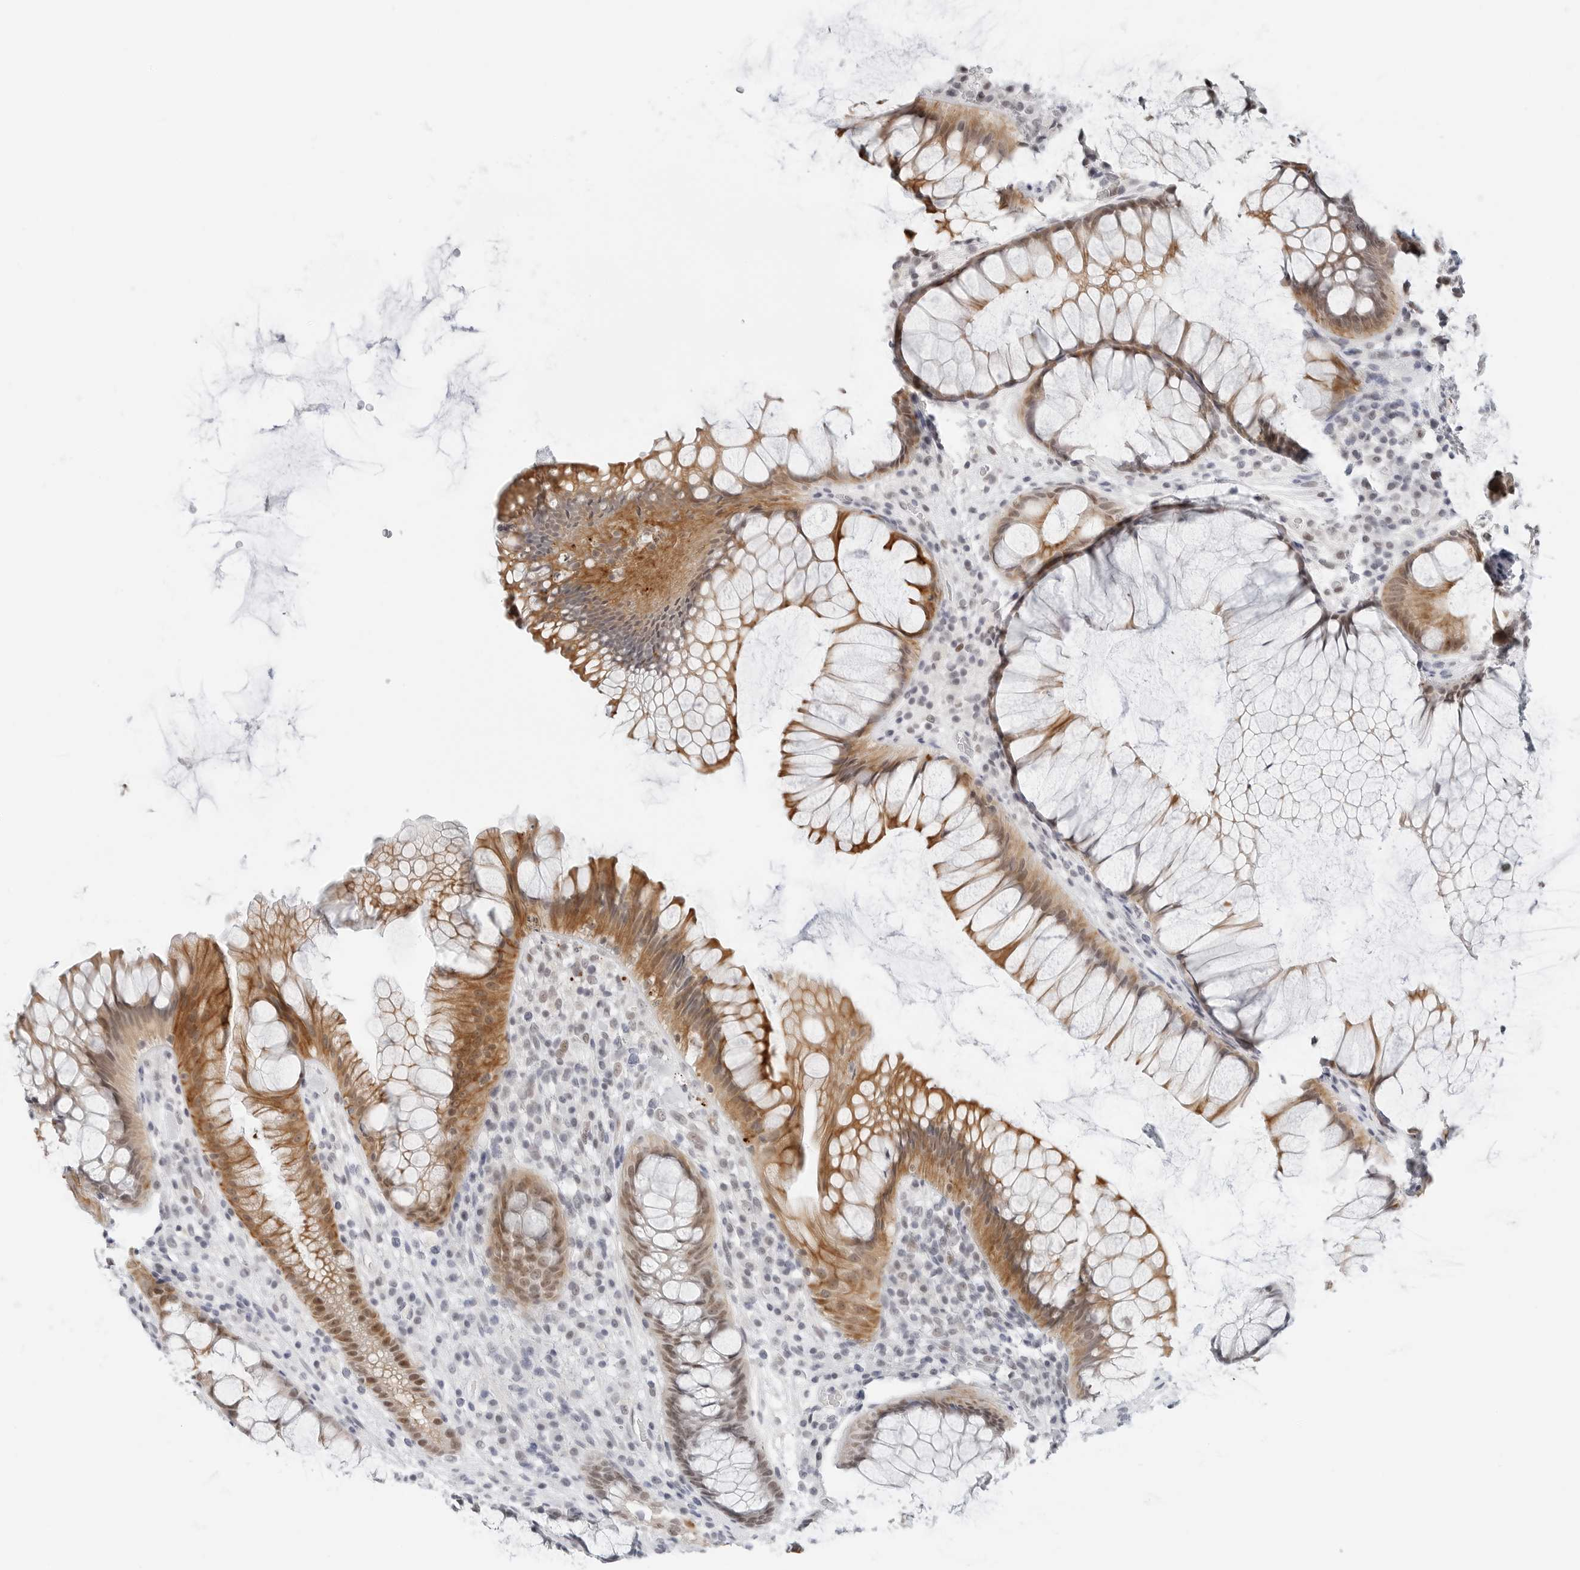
{"staining": {"intensity": "moderate", "quantity": ">75%", "location": "cytoplasmic/membranous,nuclear"}, "tissue": "rectum", "cell_type": "Glandular cells", "image_type": "normal", "snomed": [{"axis": "morphology", "description": "Normal tissue, NOS"}, {"axis": "topography", "description": "Rectum"}], "caption": "Immunohistochemistry (DAB) staining of normal human rectum reveals moderate cytoplasmic/membranous,nuclear protein staining in about >75% of glandular cells.", "gene": "TSEN2", "patient": {"sex": "male", "age": 51}}